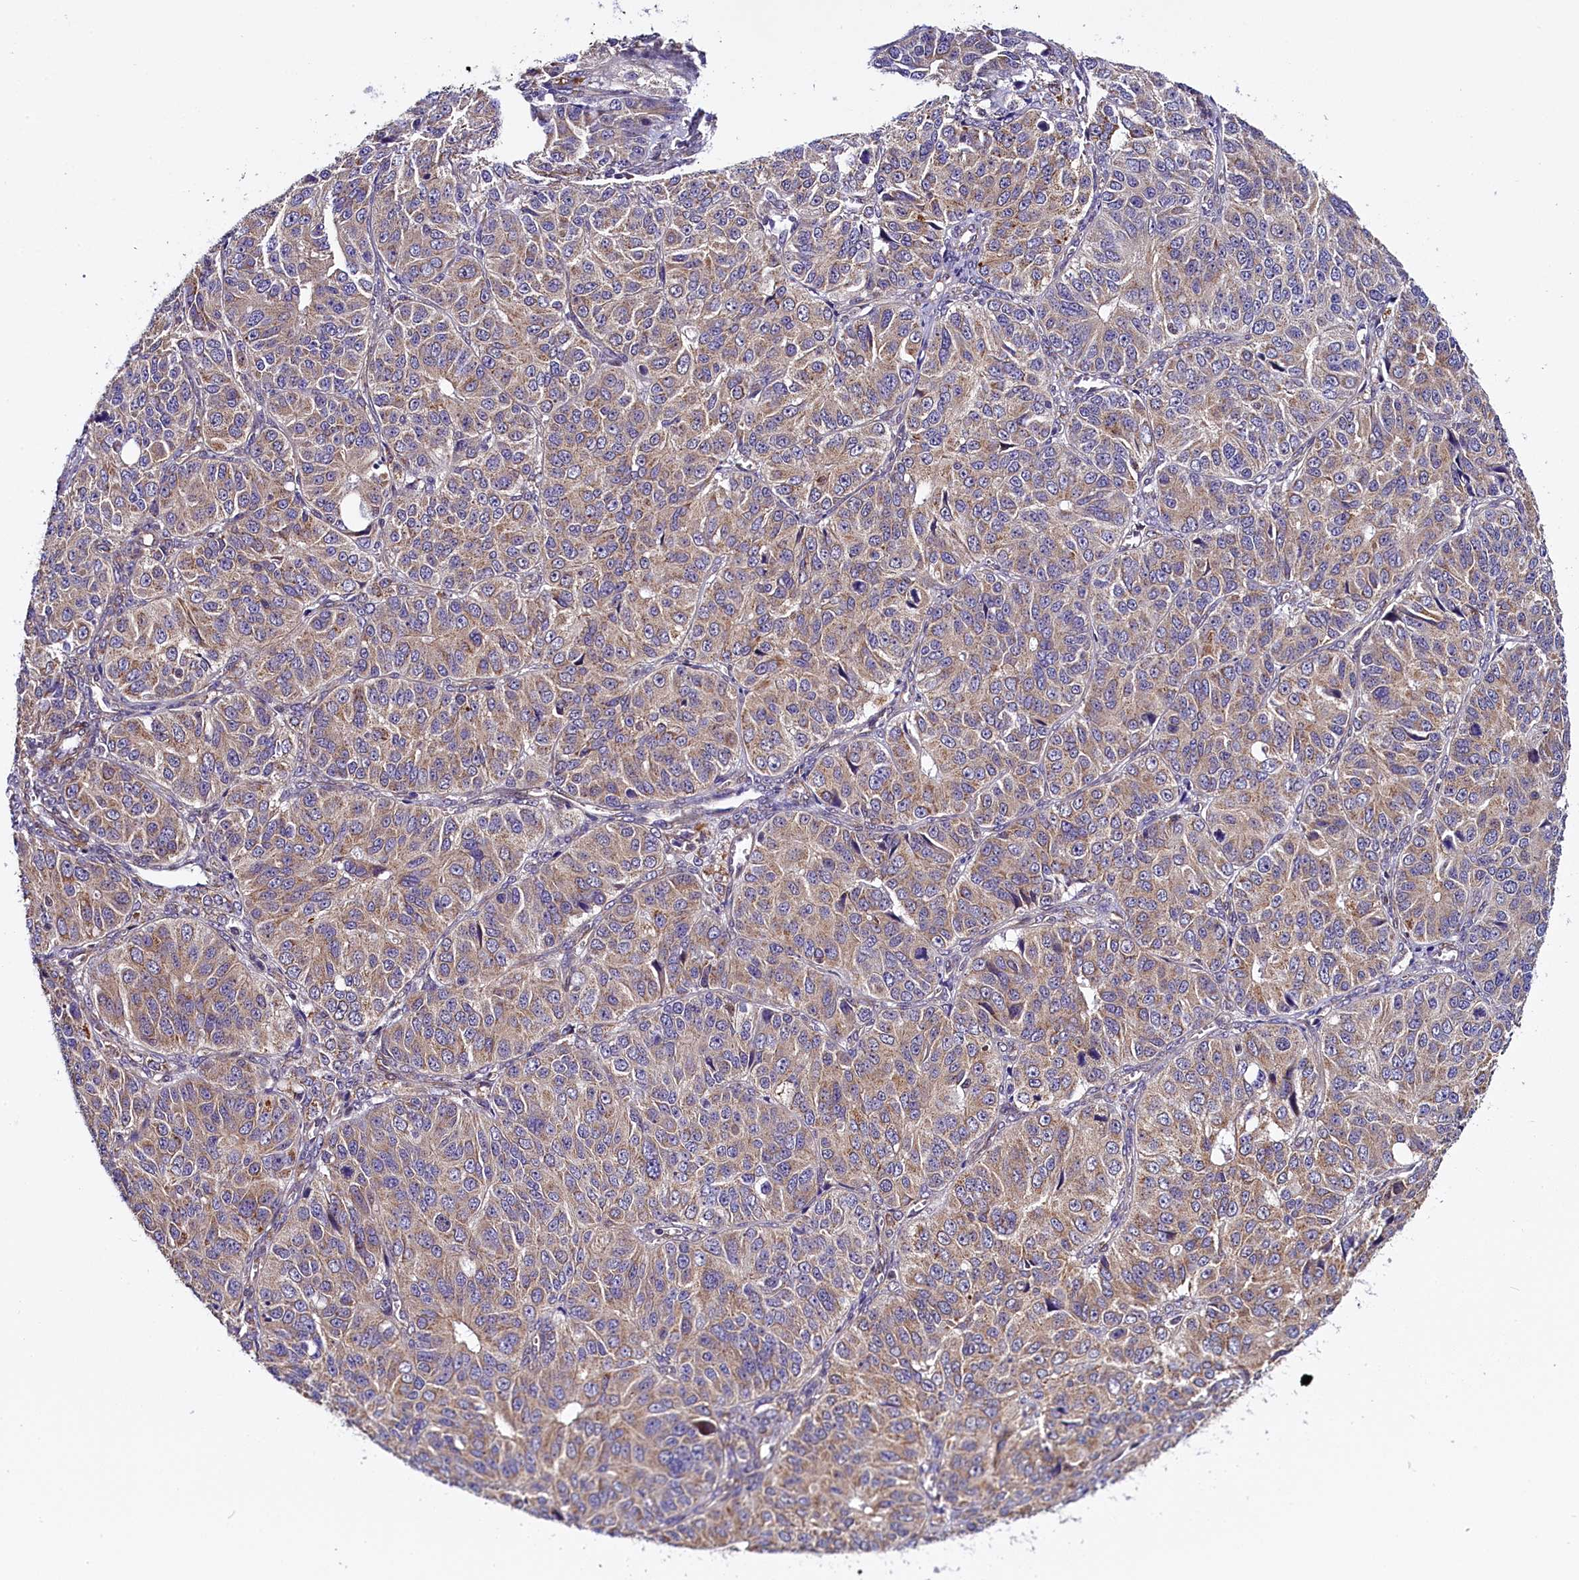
{"staining": {"intensity": "weak", "quantity": ">75%", "location": "cytoplasmic/membranous"}, "tissue": "ovarian cancer", "cell_type": "Tumor cells", "image_type": "cancer", "snomed": [{"axis": "morphology", "description": "Carcinoma, endometroid"}, {"axis": "topography", "description": "Ovary"}], "caption": "Ovarian cancer (endometroid carcinoma) stained with immunohistochemistry reveals weak cytoplasmic/membranous staining in about >75% of tumor cells.", "gene": "UACA", "patient": {"sex": "female", "age": 51}}